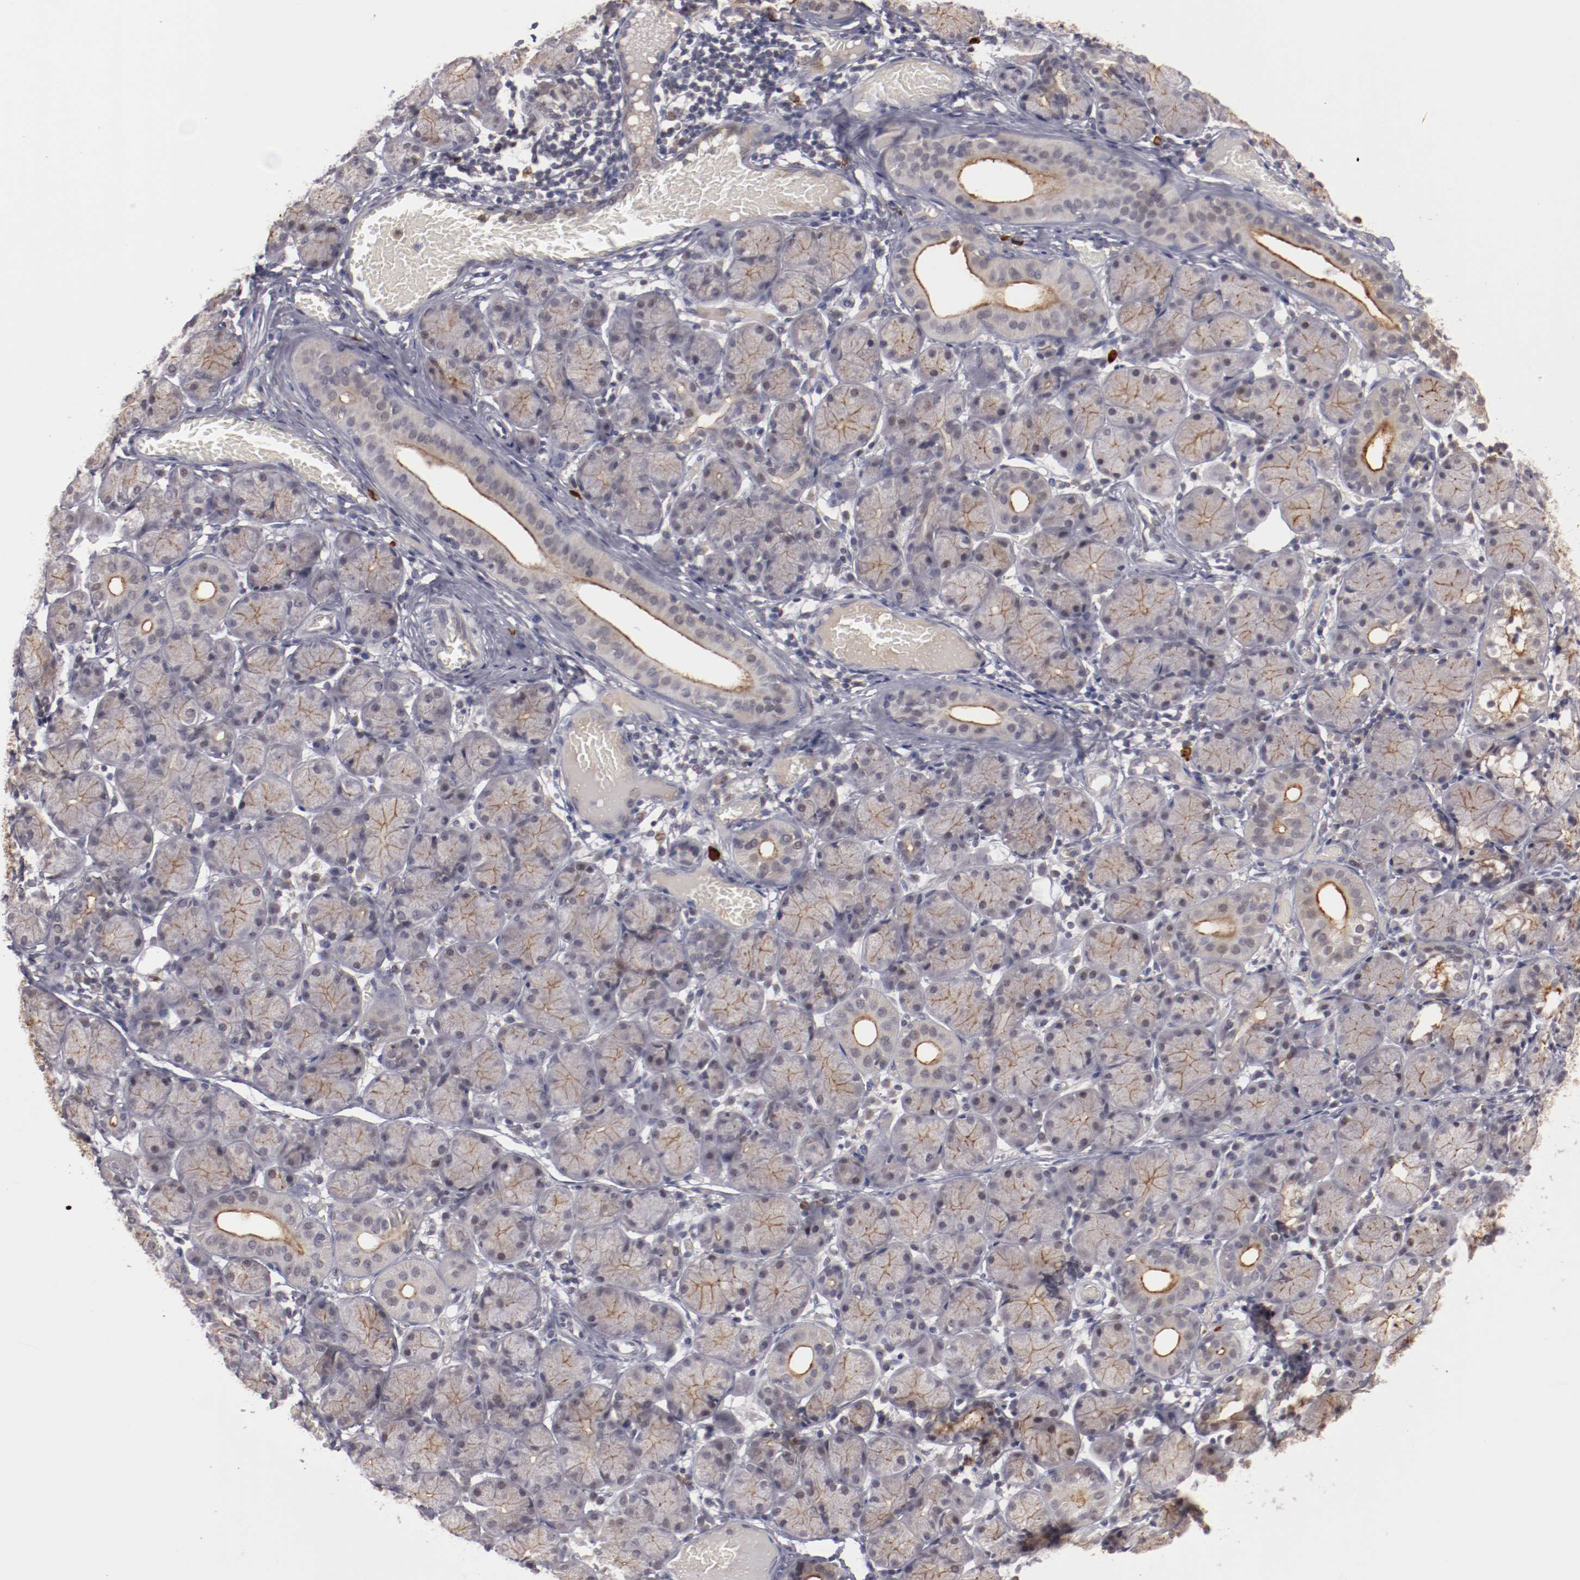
{"staining": {"intensity": "moderate", "quantity": "25%-75%", "location": "cytoplasmic/membranous"}, "tissue": "salivary gland", "cell_type": "Glandular cells", "image_type": "normal", "snomed": [{"axis": "morphology", "description": "Normal tissue, NOS"}, {"axis": "topography", "description": "Salivary gland"}], "caption": "Immunohistochemical staining of normal salivary gland reveals moderate cytoplasmic/membranous protein expression in about 25%-75% of glandular cells.", "gene": "STX3", "patient": {"sex": "female", "age": 24}}